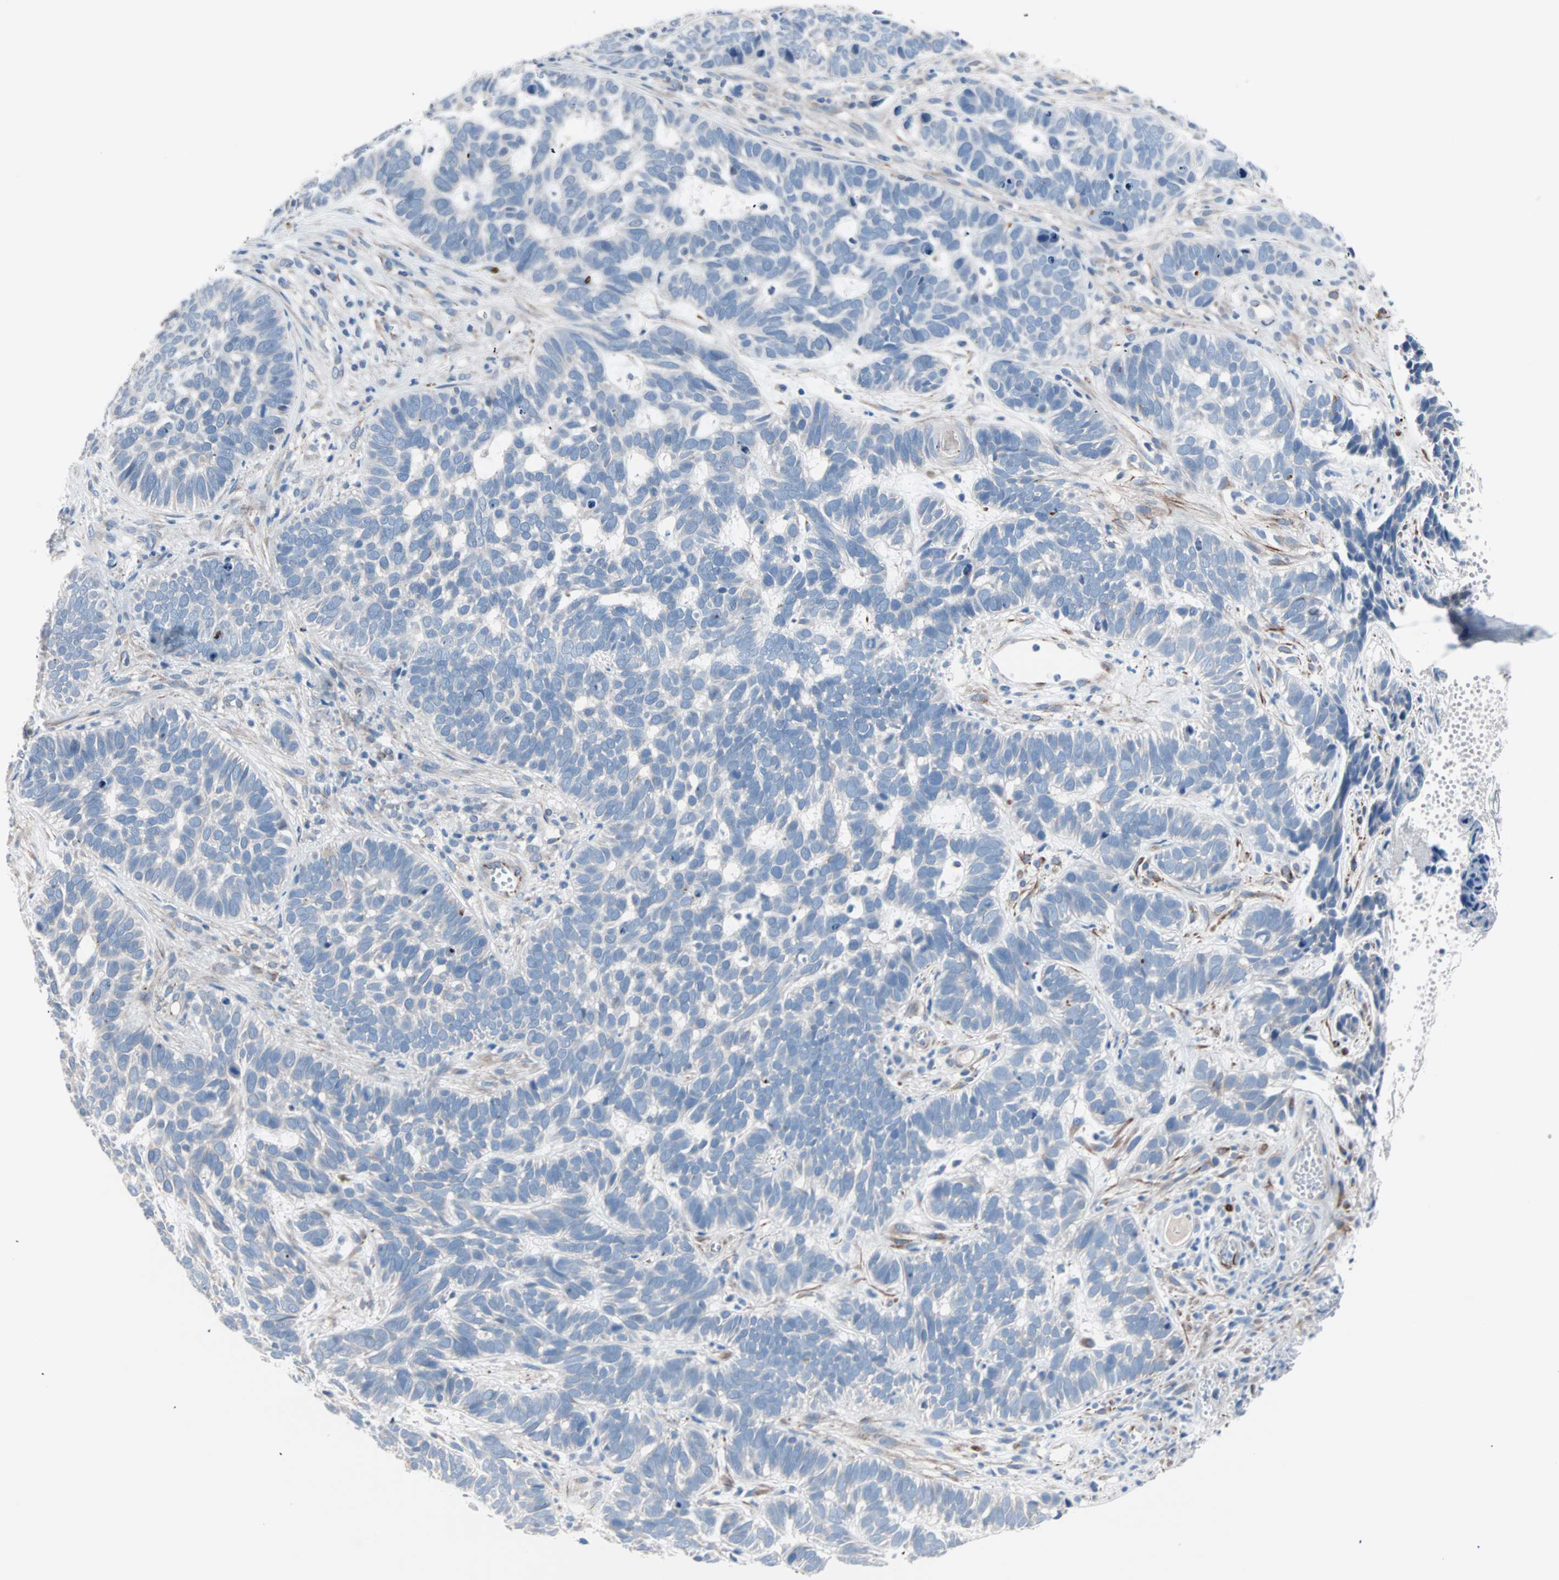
{"staining": {"intensity": "negative", "quantity": "none", "location": "none"}, "tissue": "skin cancer", "cell_type": "Tumor cells", "image_type": "cancer", "snomed": [{"axis": "morphology", "description": "Basal cell carcinoma"}, {"axis": "topography", "description": "Skin"}], "caption": "Immunohistochemistry (IHC) of skin cancer demonstrates no staining in tumor cells.", "gene": "ULBP1", "patient": {"sex": "male", "age": 87}}